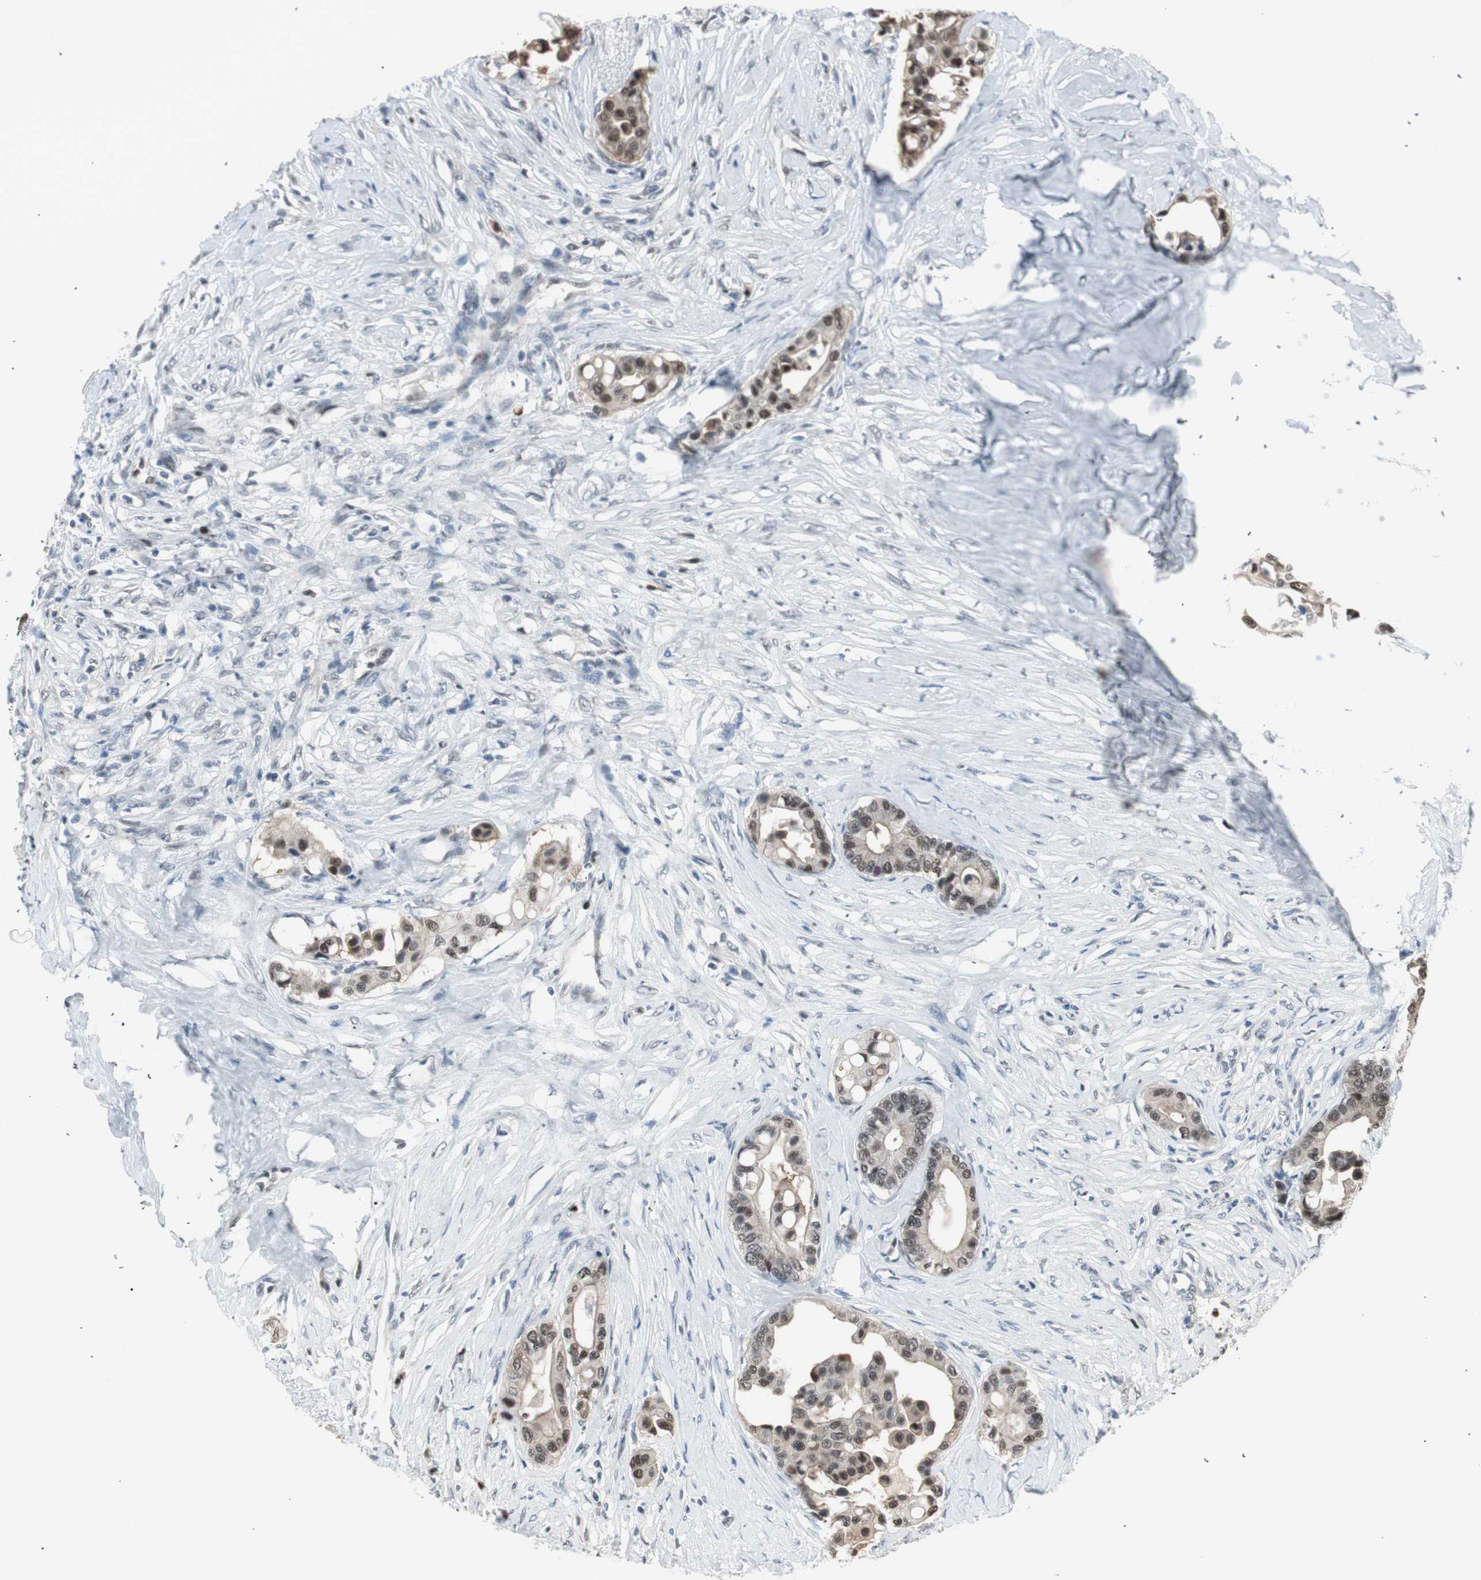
{"staining": {"intensity": "strong", "quantity": "25%-75%", "location": "nuclear"}, "tissue": "colorectal cancer", "cell_type": "Tumor cells", "image_type": "cancer", "snomed": [{"axis": "morphology", "description": "Normal tissue, NOS"}, {"axis": "morphology", "description": "Adenocarcinoma, NOS"}, {"axis": "topography", "description": "Colon"}], "caption": "About 25%-75% of tumor cells in colorectal cancer (adenocarcinoma) demonstrate strong nuclear protein staining as visualized by brown immunohistochemical staining.", "gene": "LONP2", "patient": {"sex": "male", "age": 82}}